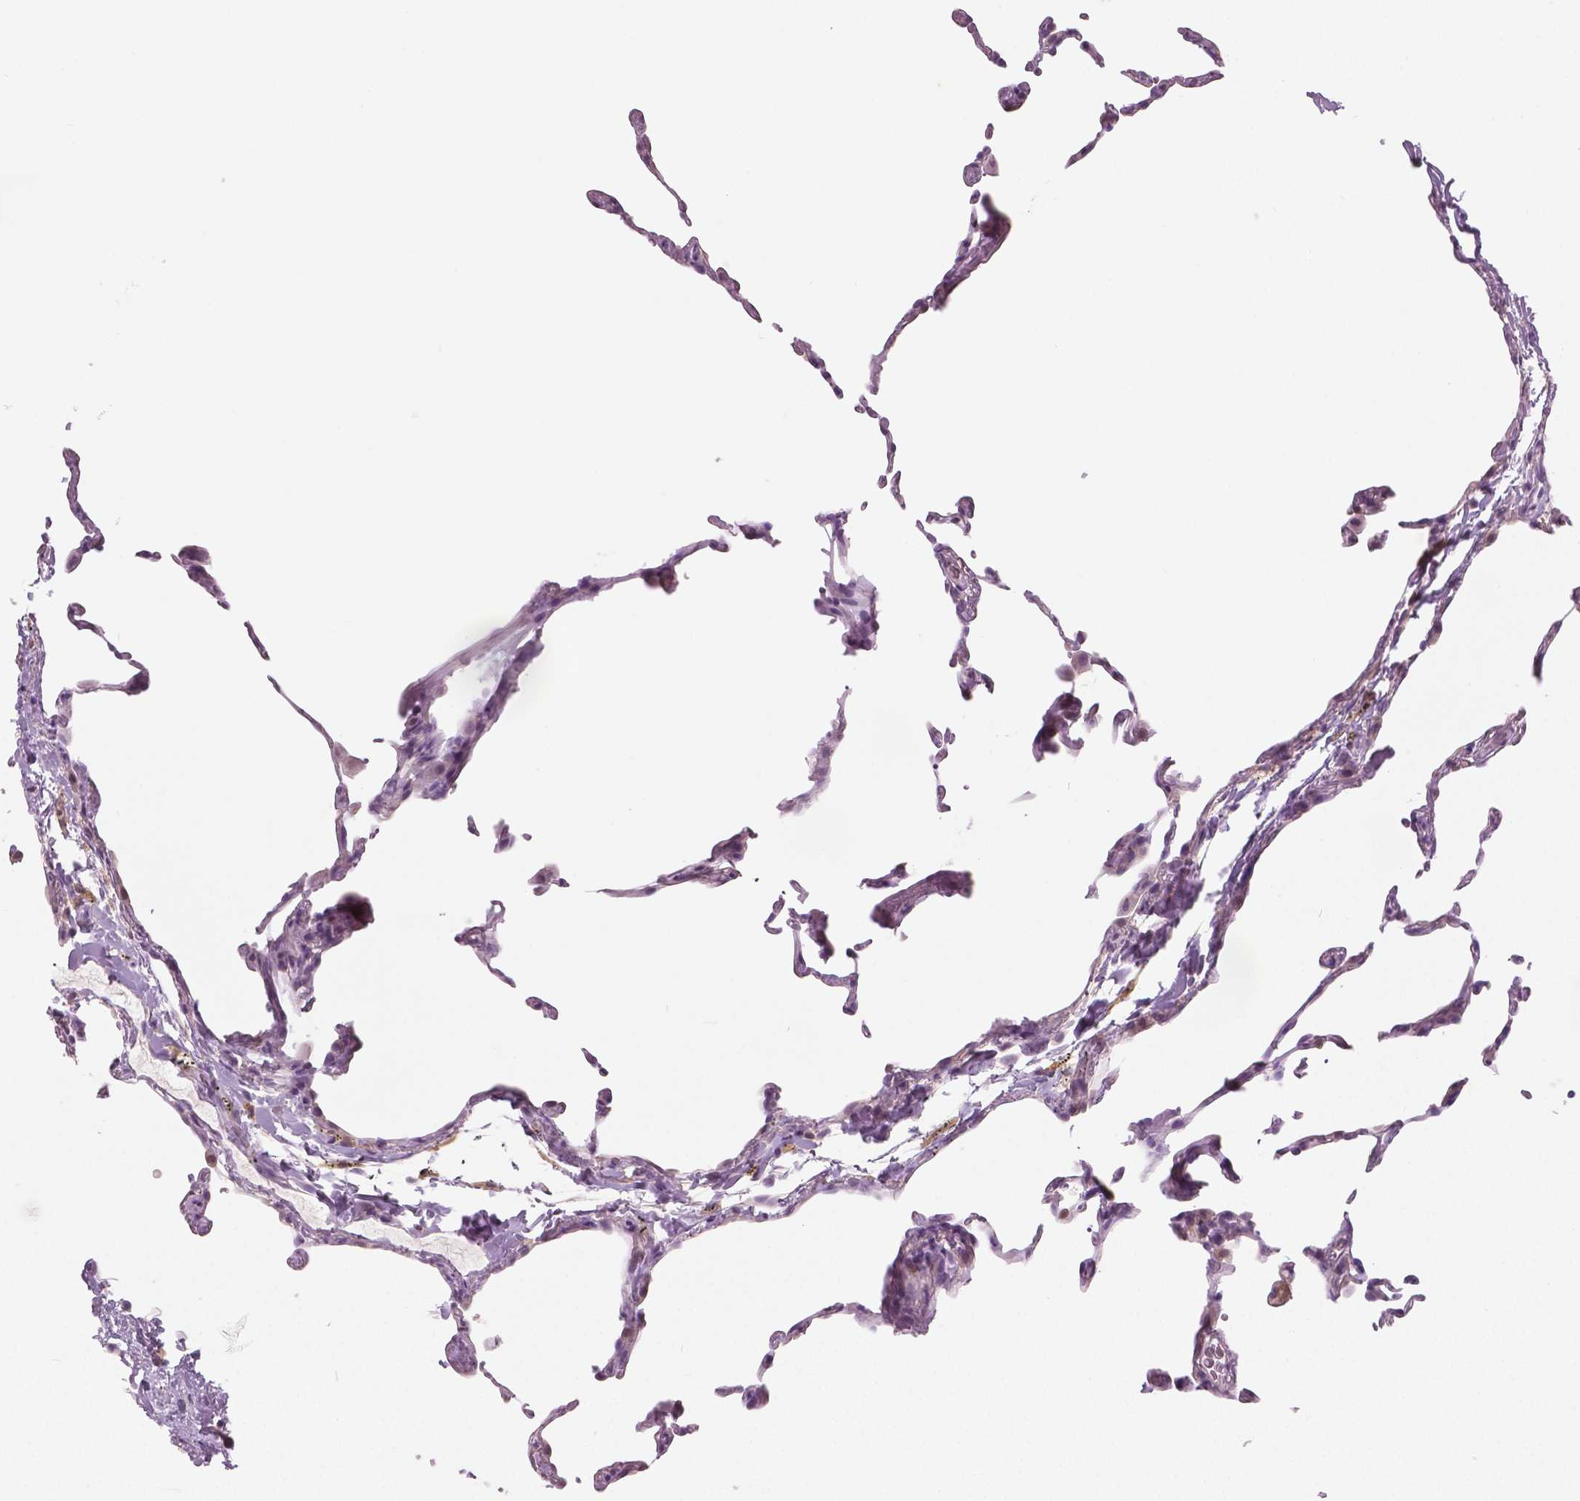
{"staining": {"intensity": "negative", "quantity": "none", "location": "none"}, "tissue": "lung", "cell_type": "Alveolar cells", "image_type": "normal", "snomed": [{"axis": "morphology", "description": "Normal tissue, NOS"}, {"axis": "topography", "description": "Lung"}], "caption": "A histopathology image of lung stained for a protein shows no brown staining in alveolar cells.", "gene": "GALM", "patient": {"sex": "female", "age": 57}}